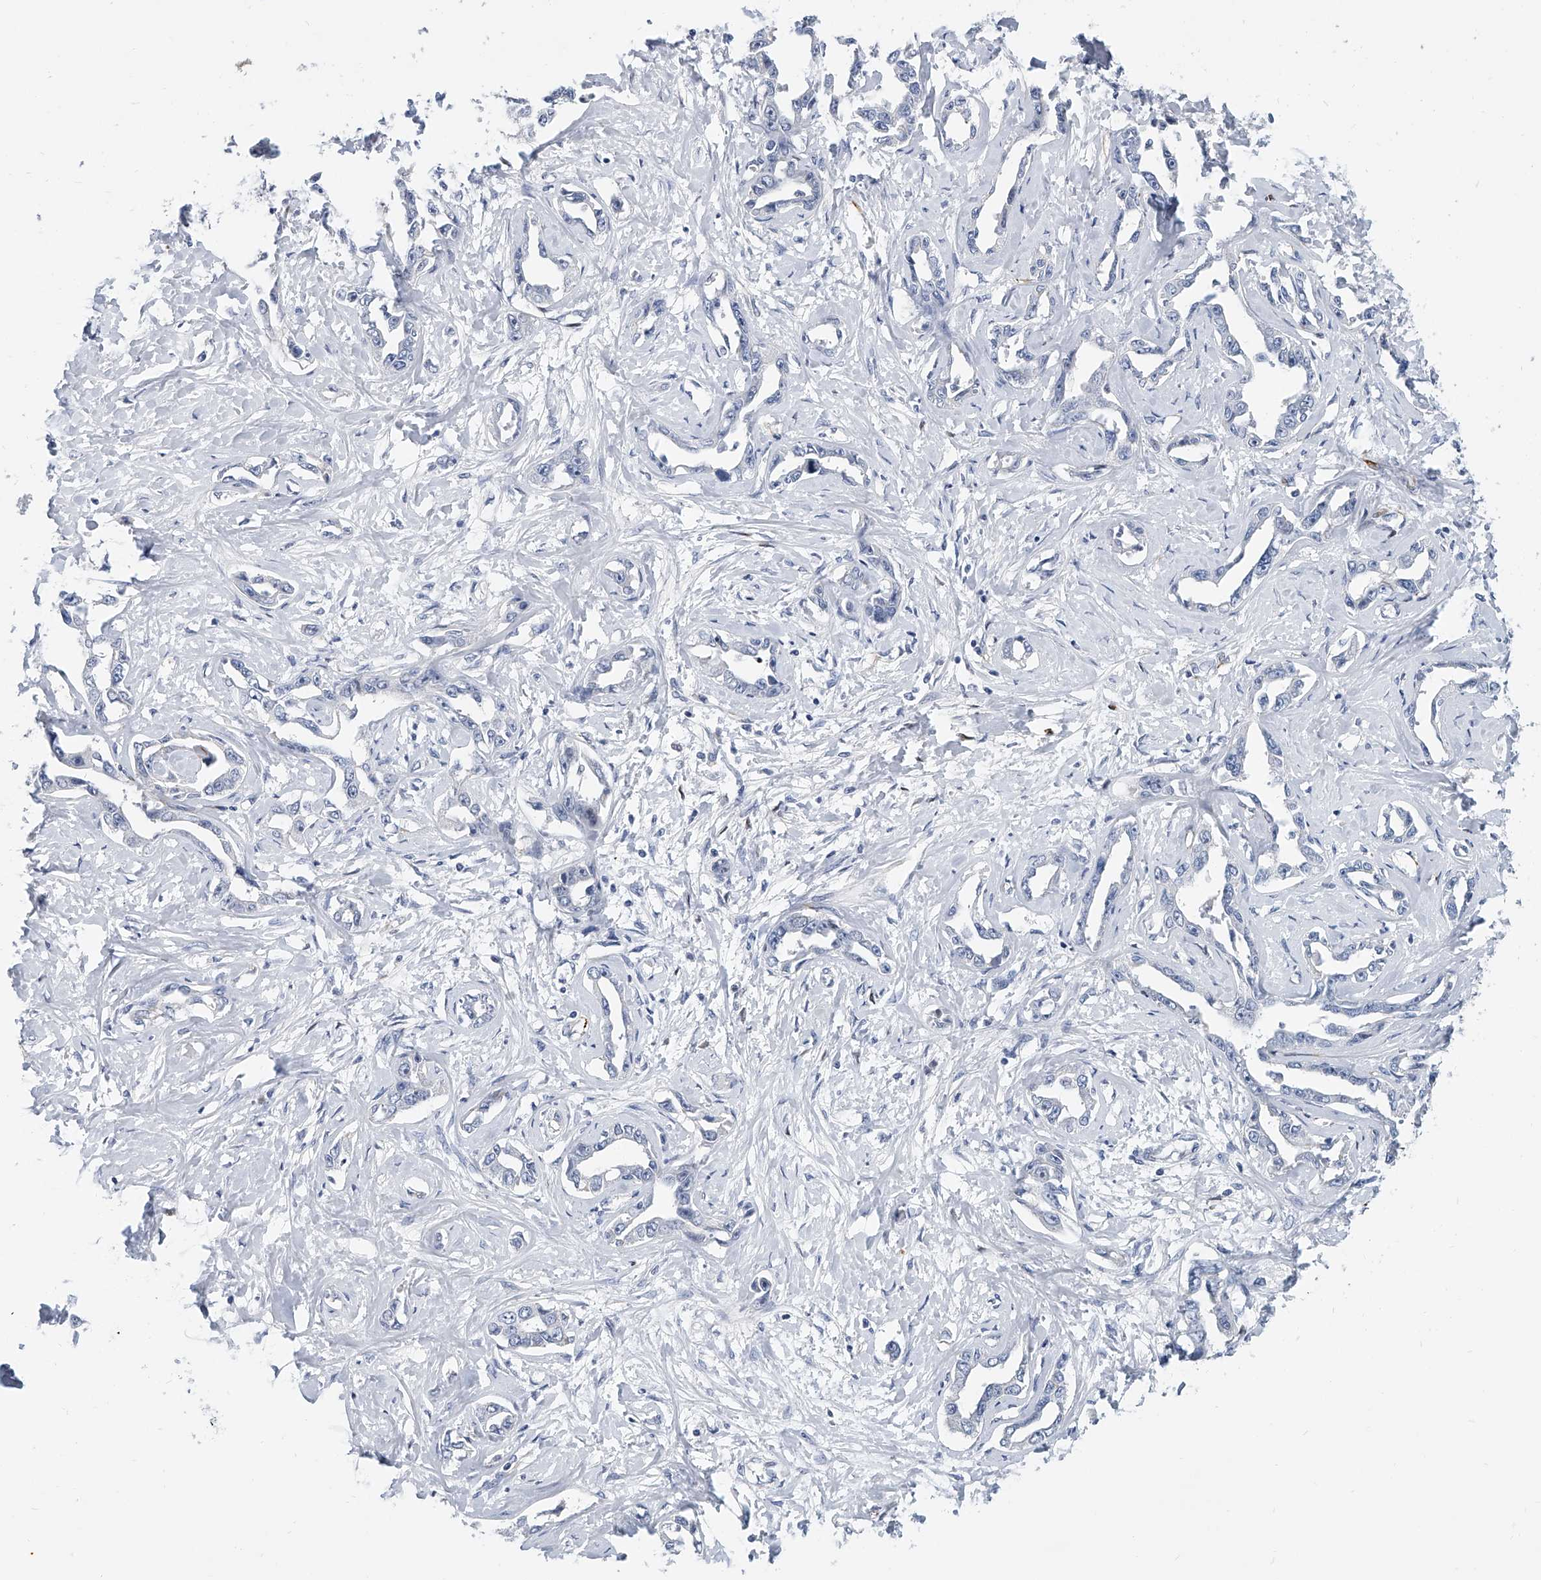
{"staining": {"intensity": "negative", "quantity": "none", "location": "none"}, "tissue": "liver cancer", "cell_type": "Tumor cells", "image_type": "cancer", "snomed": [{"axis": "morphology", "description": "Cholangiocarcinoma"}, {"axis": "topography", "description": "Liver"}], "caption": "Immunohistochemical staining of liver cancer (cholangiocarcinoma) demonstrates no significant positivity in tumor cells.", "gene": "KIRREL1", "patient": {"sex": "male", "age": 59}}